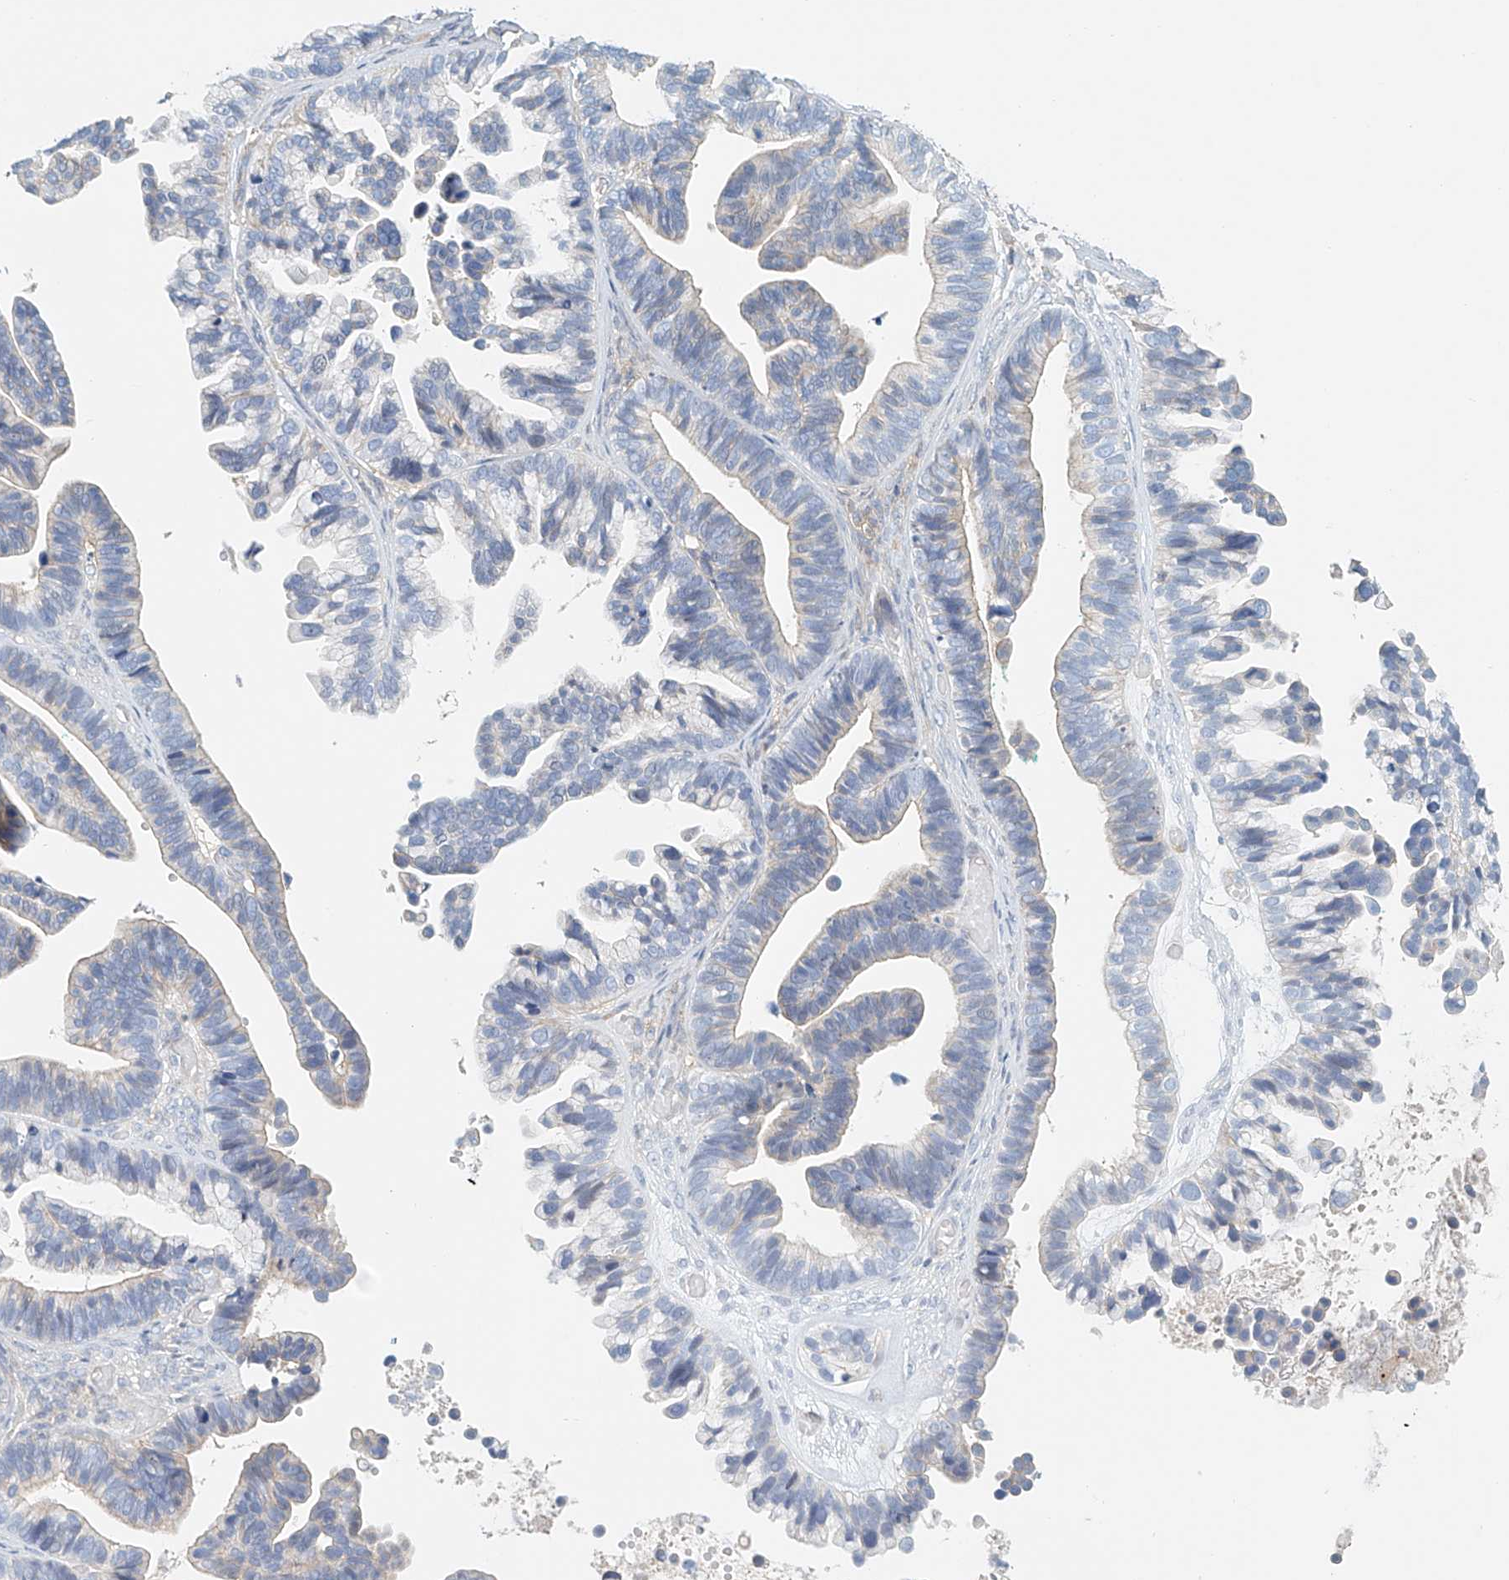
{"staining": {"intensity": "negative", "quantity": "none", "location": "none"}, "tissue": "ovarian cancer", "cell_type": "Tumor cells", "image_type": "cancer", "snomed": [{"axis": "morphology", "description": "Cystadenocarcinoma, serous, NOS"}, {"axis": "topography", "description": "Ovary"}], "caption": "High magnification brightfield microscopy of serous cystadenocarcinoma (ovarian) stained with DAB (brown) and counterstained with hematoxylin (blue): tumor cells show no significant positivity.", "gene": "FRYL", "patient": {"sex": "female", "age": 56}}